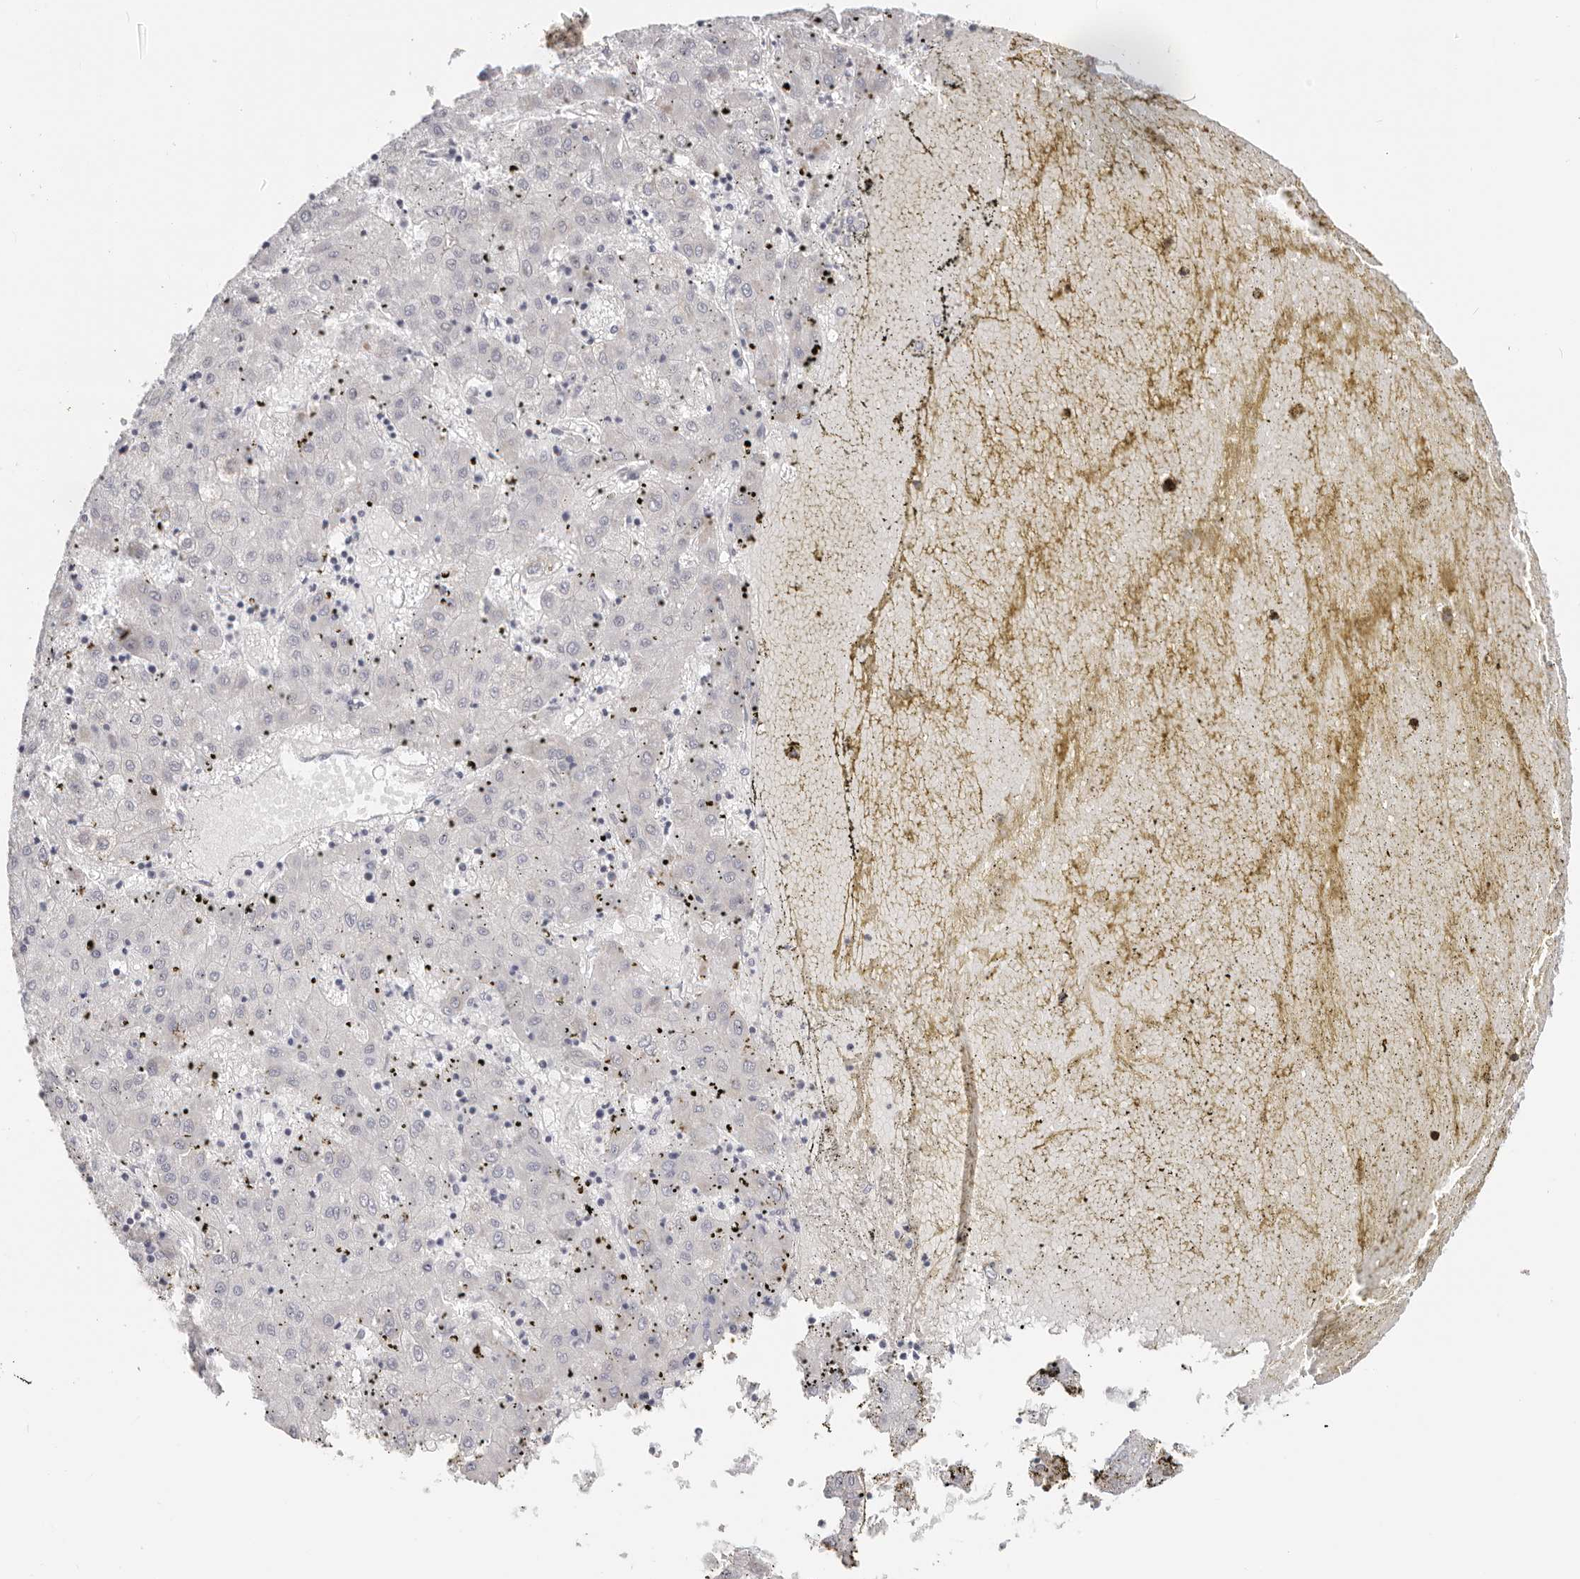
{"staining": {"intensity": "weak", "quantity": "<25%", "location": "cytoplasmic/membranous"}, "tissue": "liver cancer", "cell_type": "Tumor cells", "image_type": "cancer", "snomed": [{"axis": "morphology", "description": "Carcinoma, Hepatocellular, NOS"}, {"axis": "topography", "description": "Liver"}], "caption": "IHC photomicrograph of neoplastic tissue: human liver hepatocellular carcinoma stained with DAB (3,3'-diaminobenzidine) shows no significant protein expression in tumor cells.", "gene": "AFDN", "patient": {"sex": "male", "age": 72}}